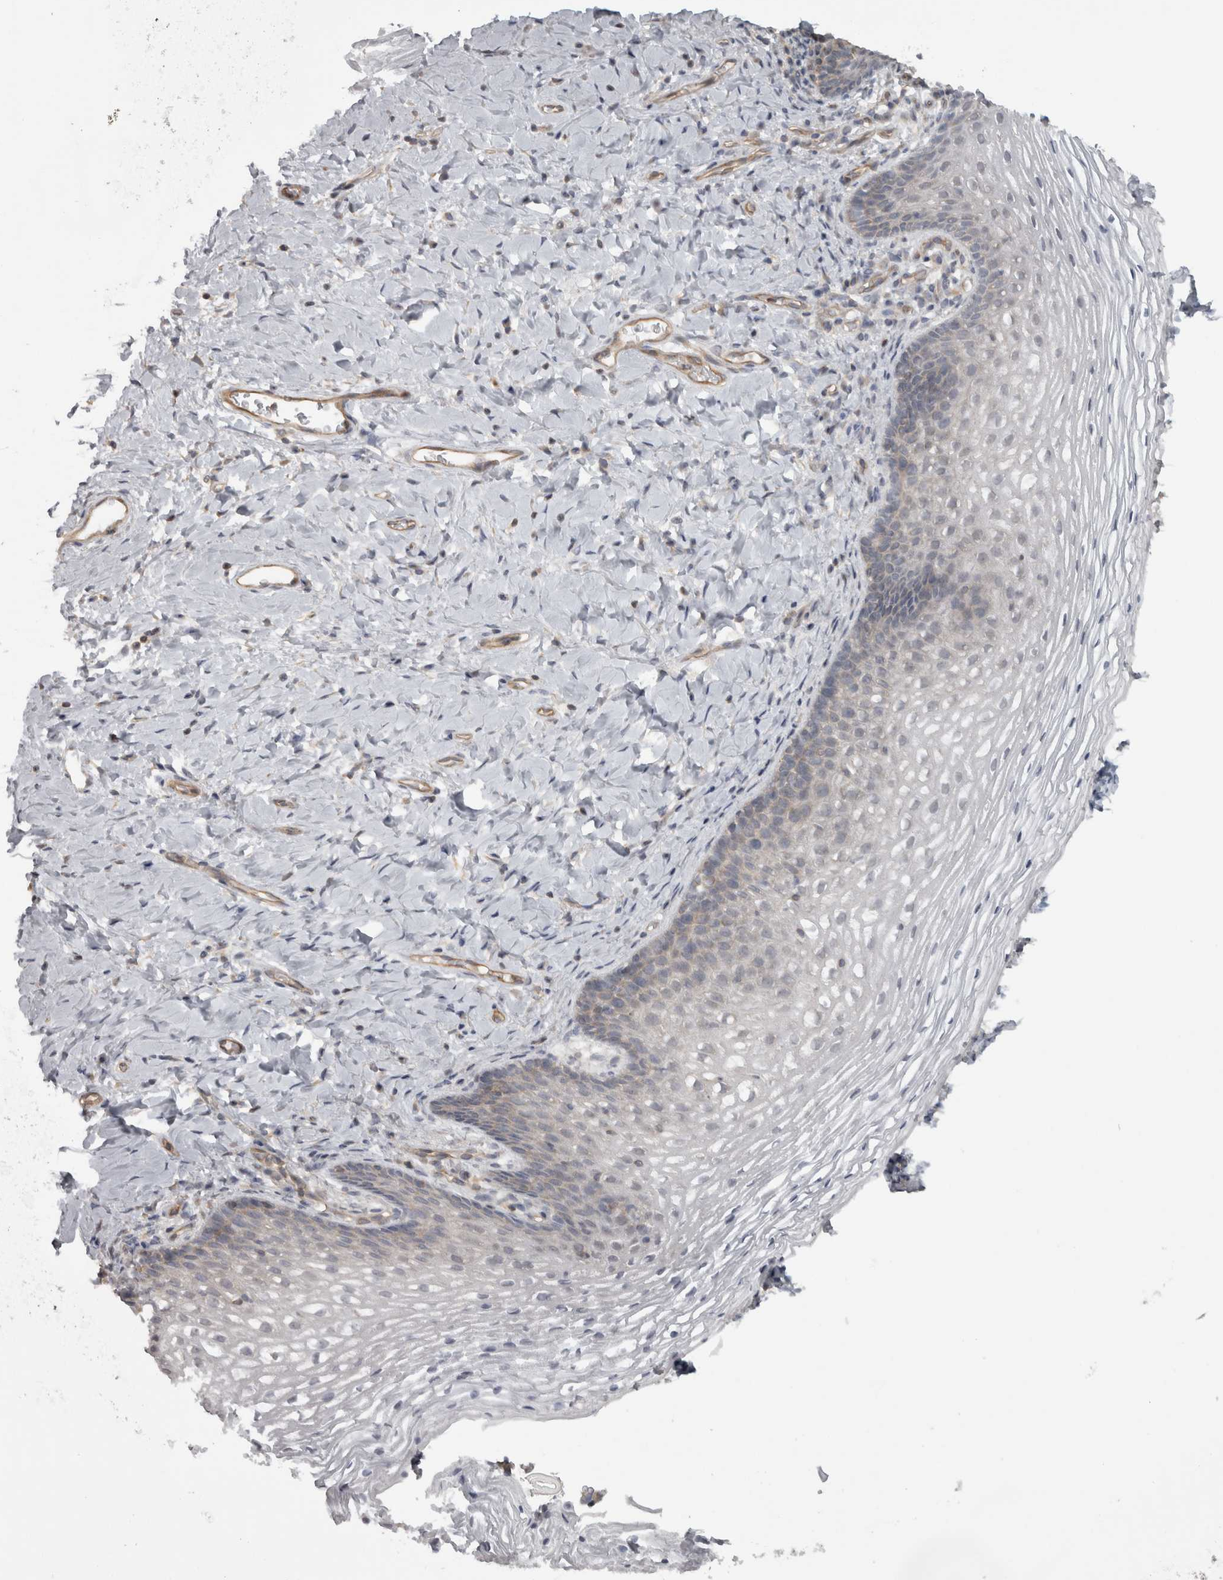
{"staining": {"intensity": "negative", "quantity": "none", "location": "none"}, "tissue": "vagina", "cell_type": "Squamous epithelial cells", "image_type": "normal", "snomed": [{"axis": "morphology", "description": "Normal tissue, NOS"}, {"axis": "topography", "description": "Vagina"}], "caption": "Squamous epithelial cells show no significant staining in benign vagina. (Stains: DAB (3,3'-diaminobenzidine) immunohistochemistry with hematoxylin counter stain, Microscopy: brightfield microscopy at high magnification).", "gene": "PPP1R12B", "patient": {"sex": "female", "age": 60}}